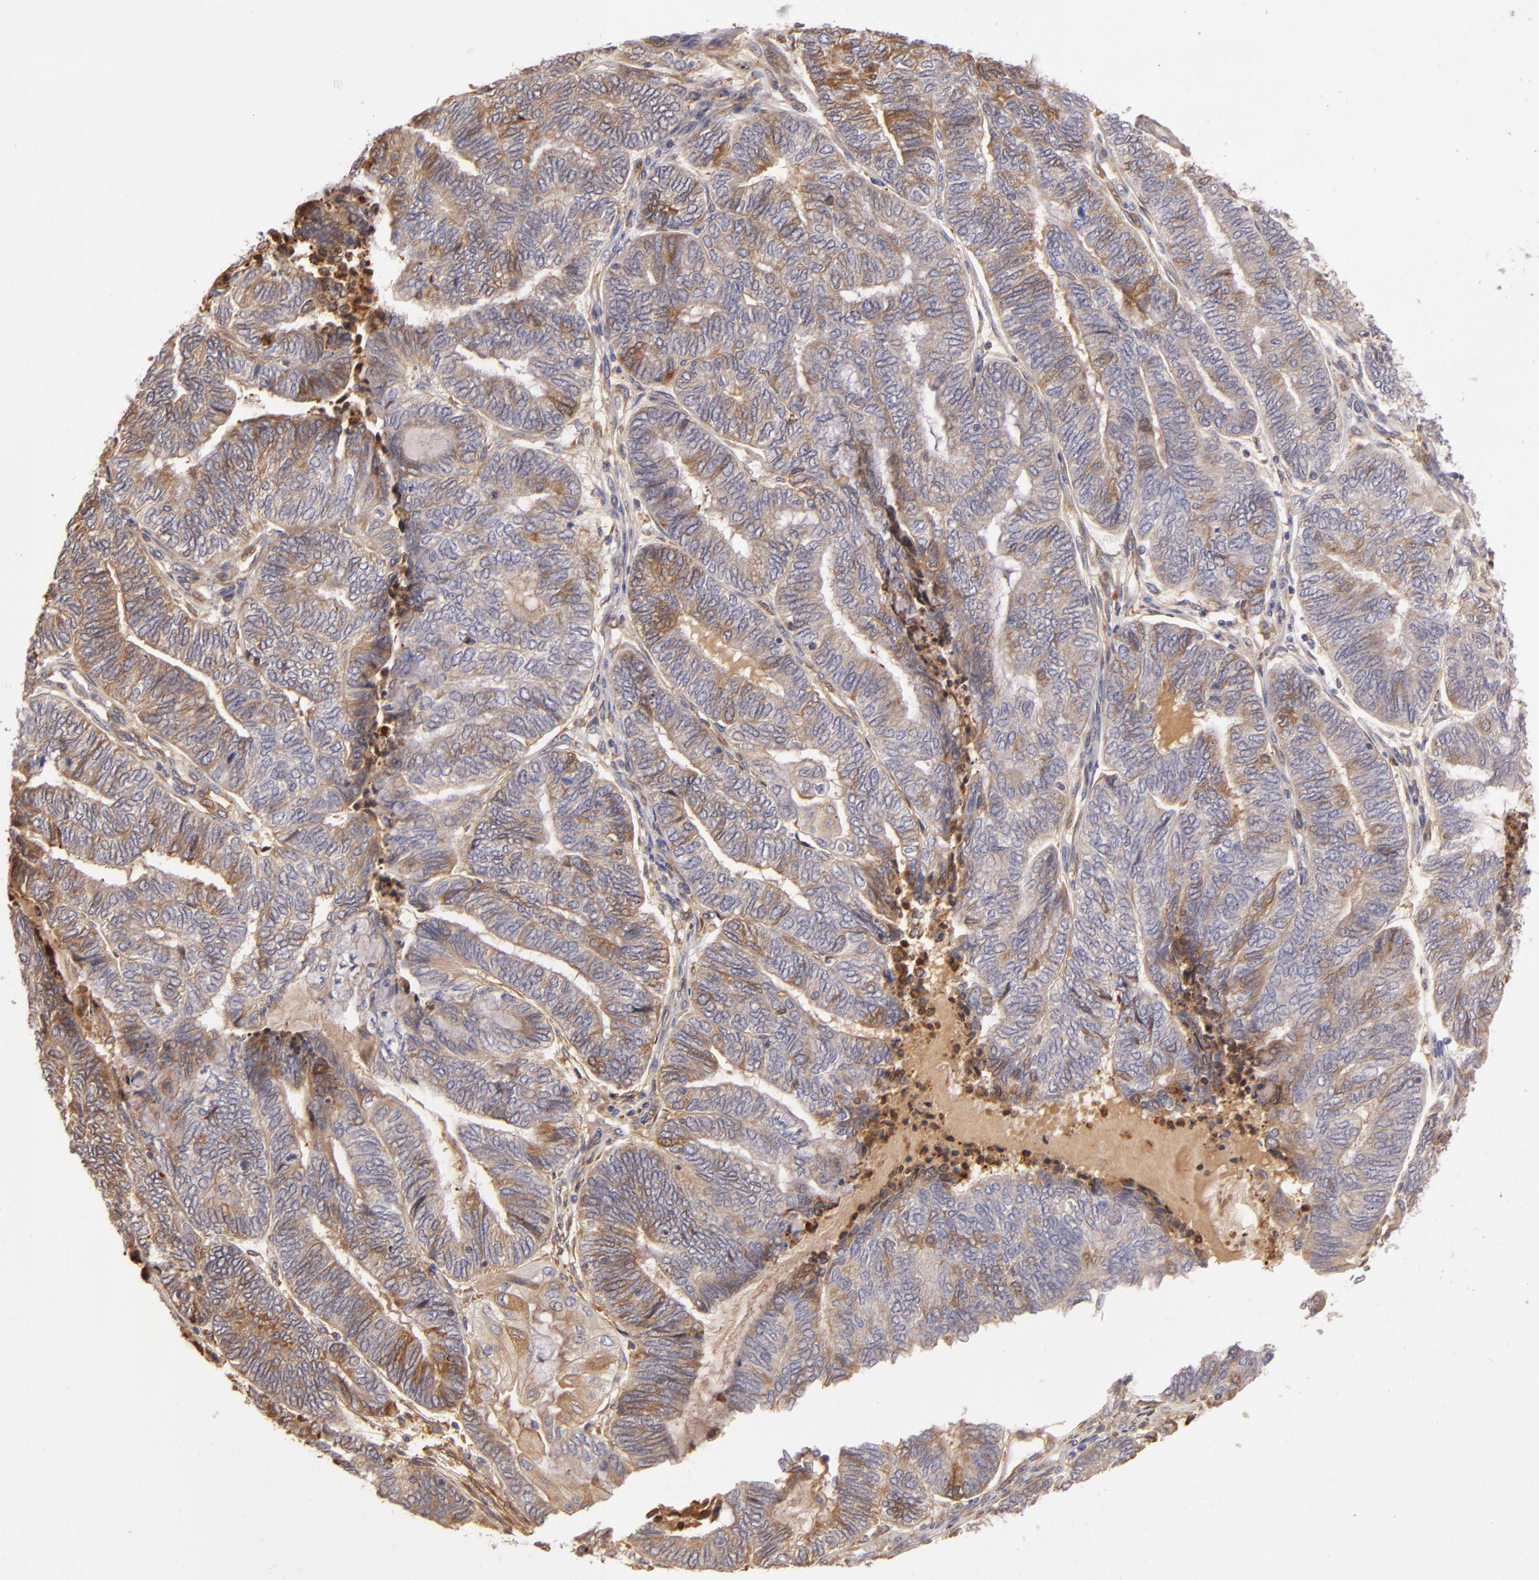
{"staining": {"intensity": "moderate", "quantity": ">75%", "location": "cytoplasmic/membranous"}, "tissue": "endometrial cancer", "cell_type": "Tumor cells", "image_type": "cancer", "snomed": [{"axis": "morphology", "description": "Adenocarcinoma, NOS"}, {"axis": "topography", "description": "Uterus"}, {"axis": "topography", "description": "Endometrium"}], "caption": "Human endometrial cancer (adenocarcinoma) stained with a brown dye reveals moderate cytoplasmic/membranous positive expression in about >75% of tumor cells.", "gene": "CFB", "patient": {"sex": "female", "age": 70}}